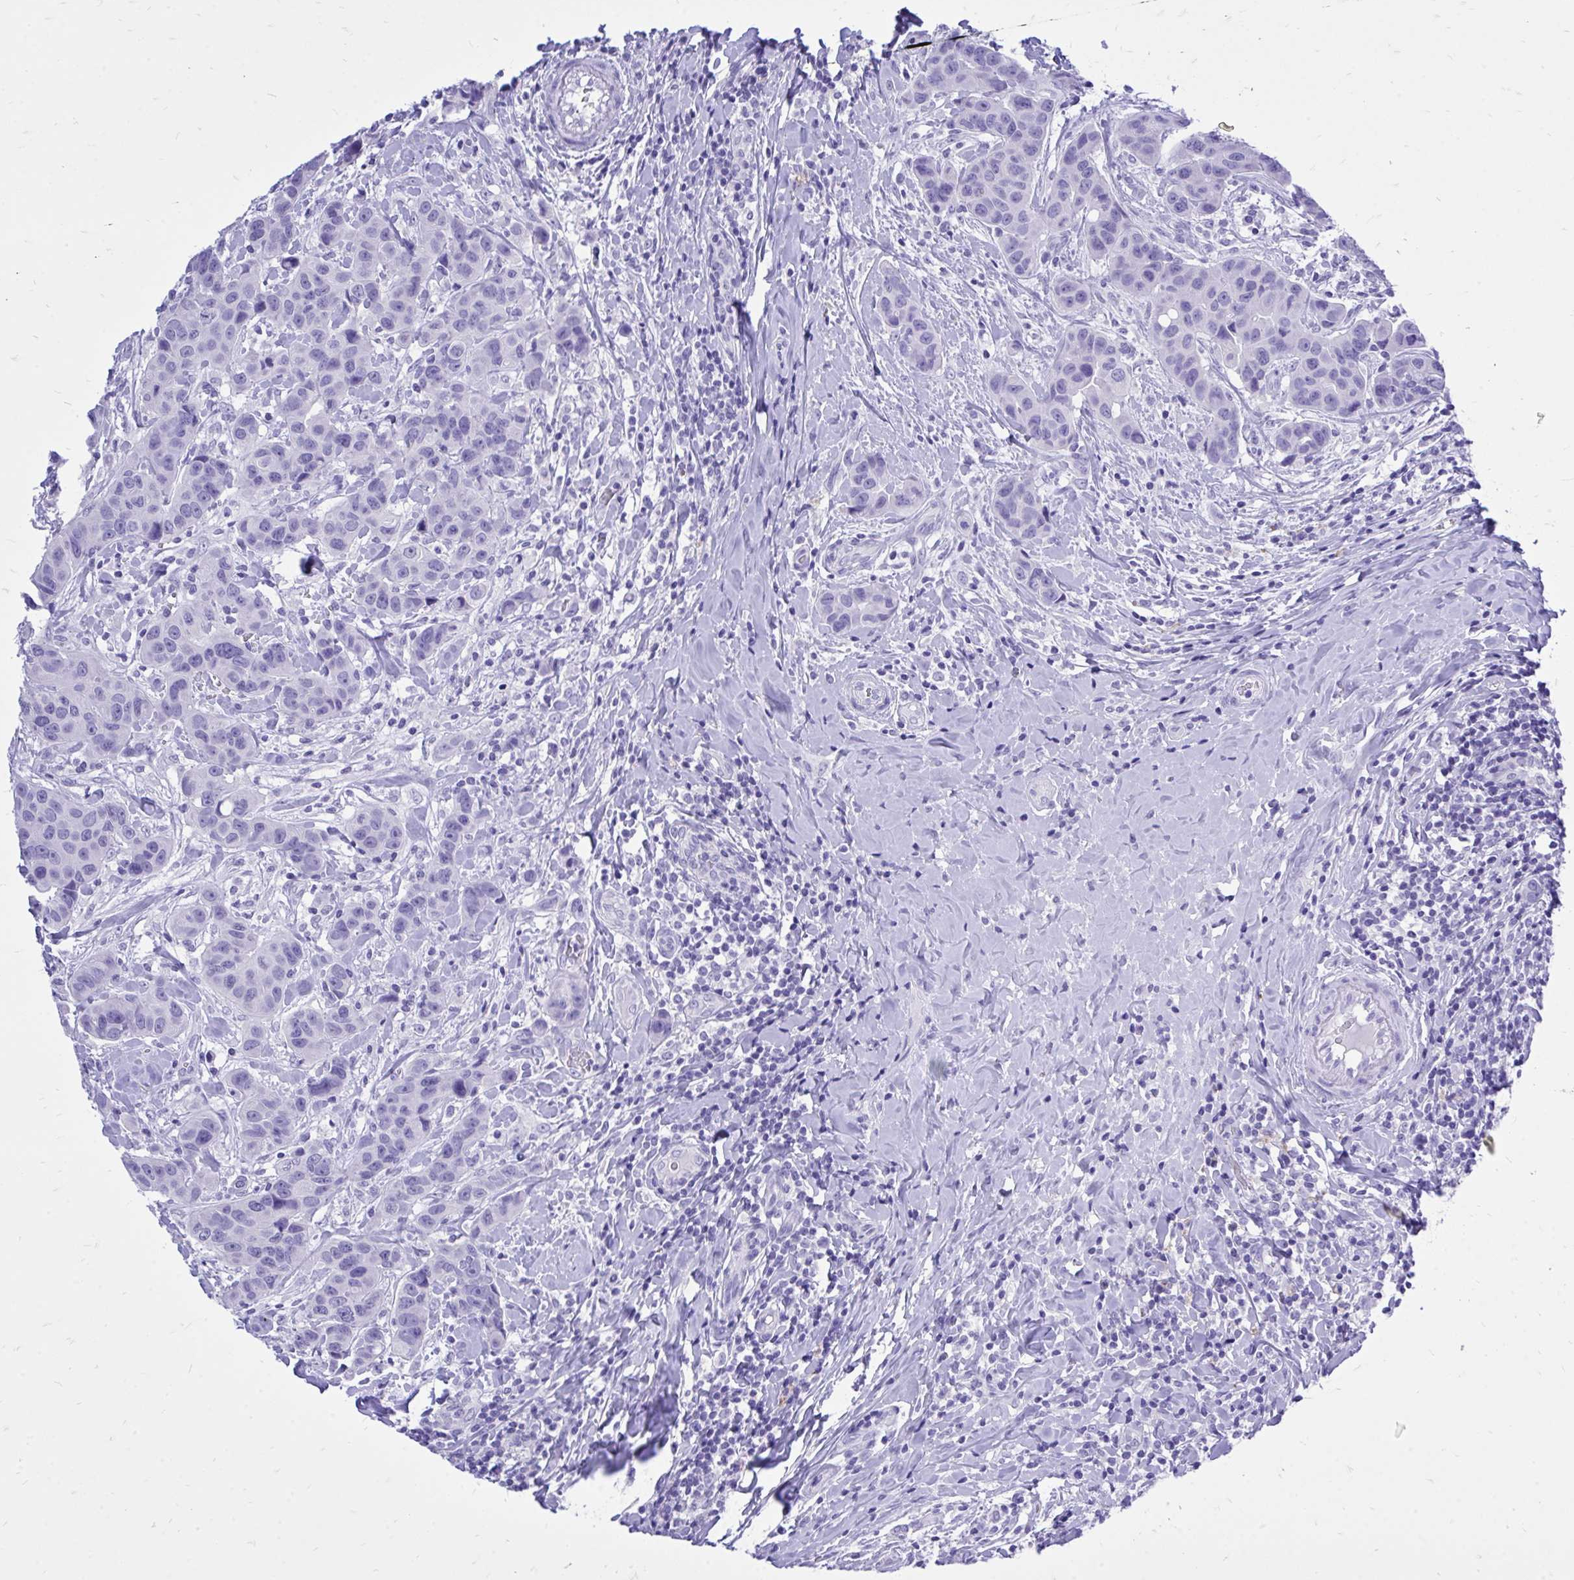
{"staining": {"intensity": "negative", "quantity": "none", "location": "none"}, "tissue": "breast cancer", "cell_type": "Tumor cells", "image_type": "cancer", "snomed": [{"axis": "morphology", "description": "Duct carcinoma"}, {"axis": "topography", "description": "Breast"}], "caption": "There is no significant expression in tumor cells of breast cancer (intraductal carcinoma). Brightfield microscopy of immunohistochemistry (IHC) stained with DAB (3,3'-diaminobenzidine) (brown) and hematoxylin (blue), captured at high magnification.", "gene": "MON1A", "patient": {"sex": "female", "age": 24}}